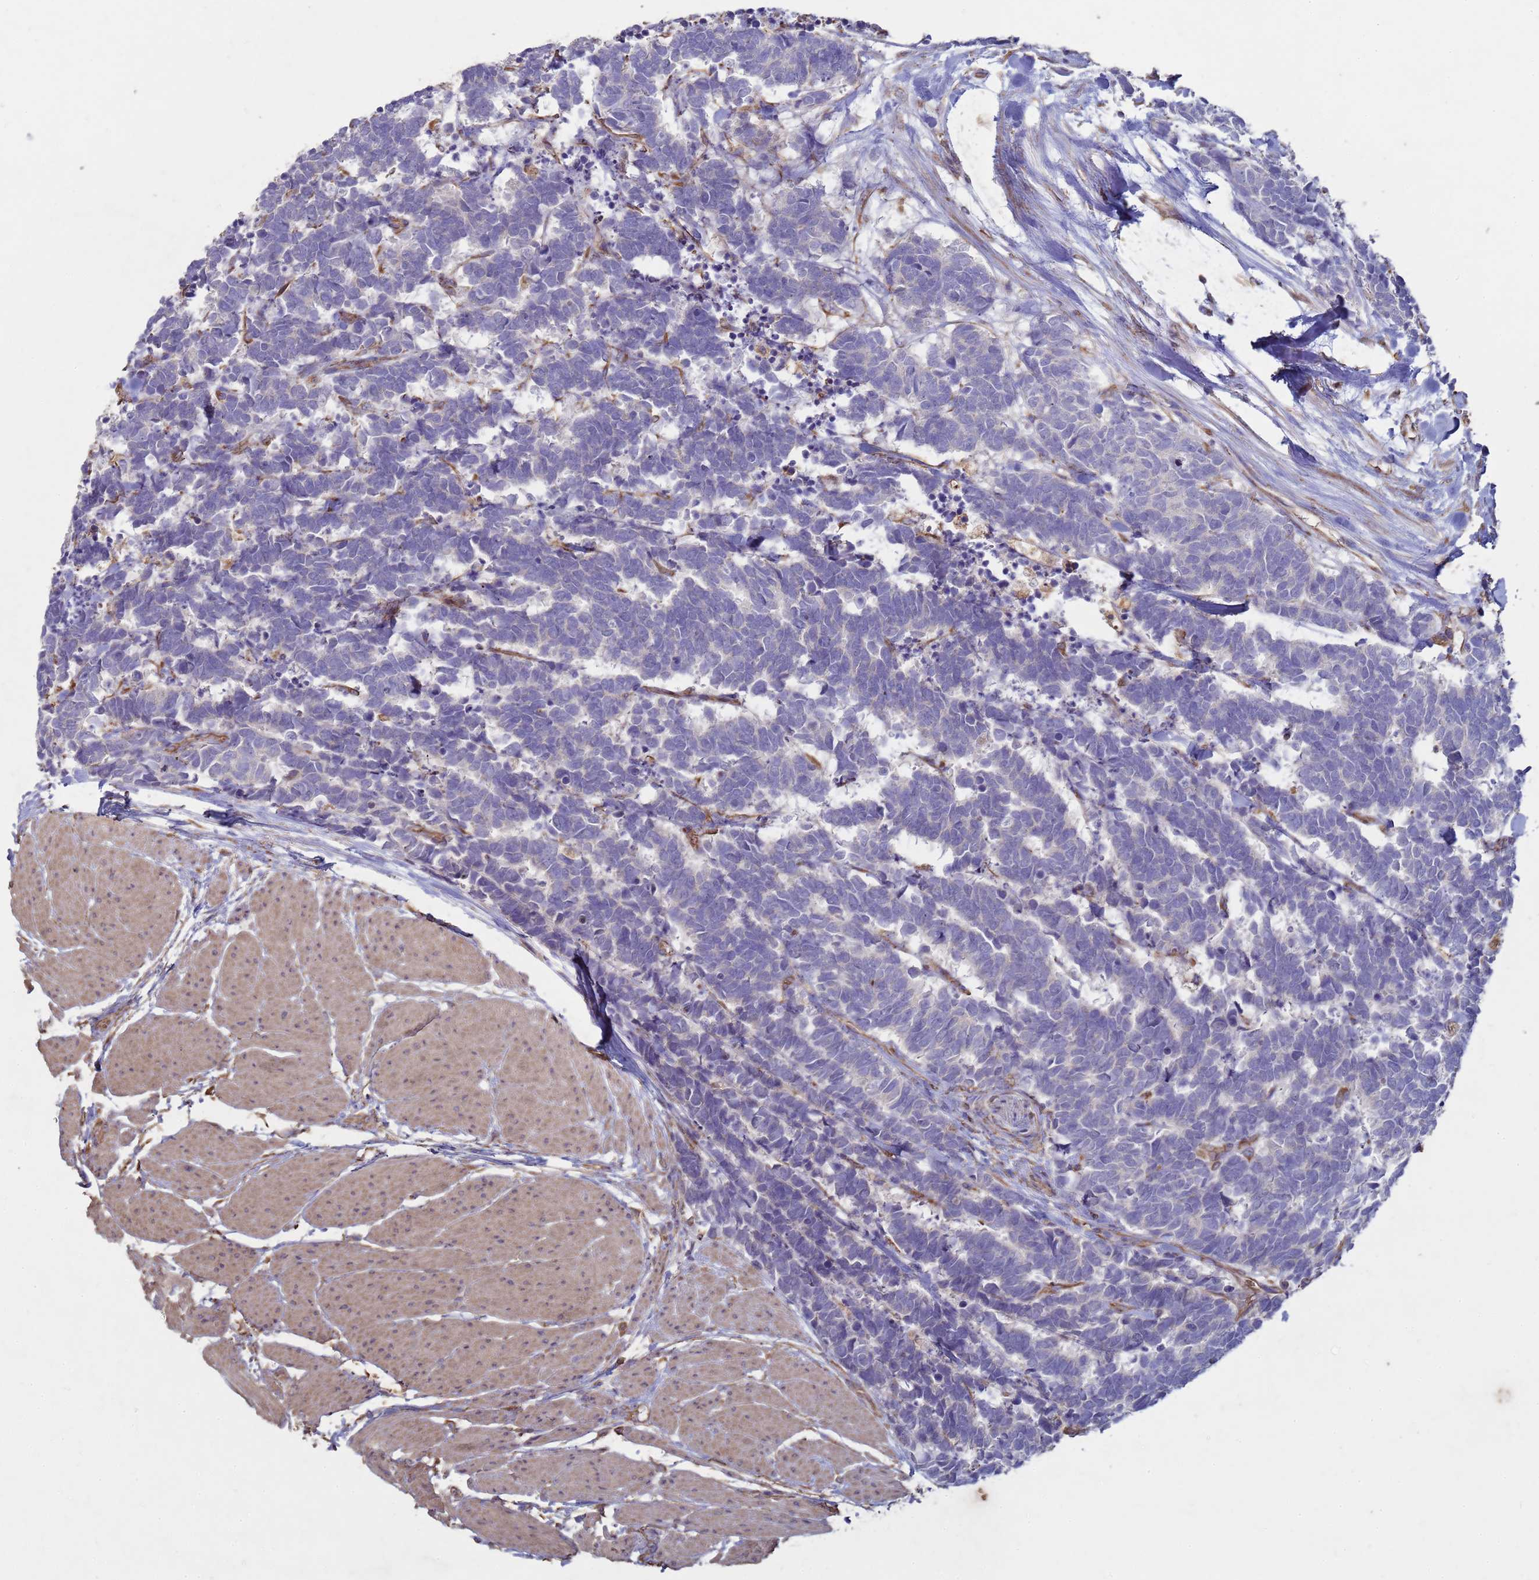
{"staining": {"intensity": "negative", "quantity": "none", "location": "none"}, "tissue": "carcinoid", "cell_type": "Tumor cells", "image_type": "cancer", "snomed": [{"axis": "morphology", "description": "Carcinoma, NOS"}, {"axis": "morphology", "description": "Carcinoid, malignant, NOS"}, {"axis": "topography", "description": "Urinary bladder"}], "caption": "IHC histopathology image of neoplastic tissue: human malignant carcinoid stained with DAB (3,3'-diaminobenzidine) demonstrates no significant protein expression in tumor cells.", "gene": "SGIP1", "patient": {"sex": "male", "age": 57}}